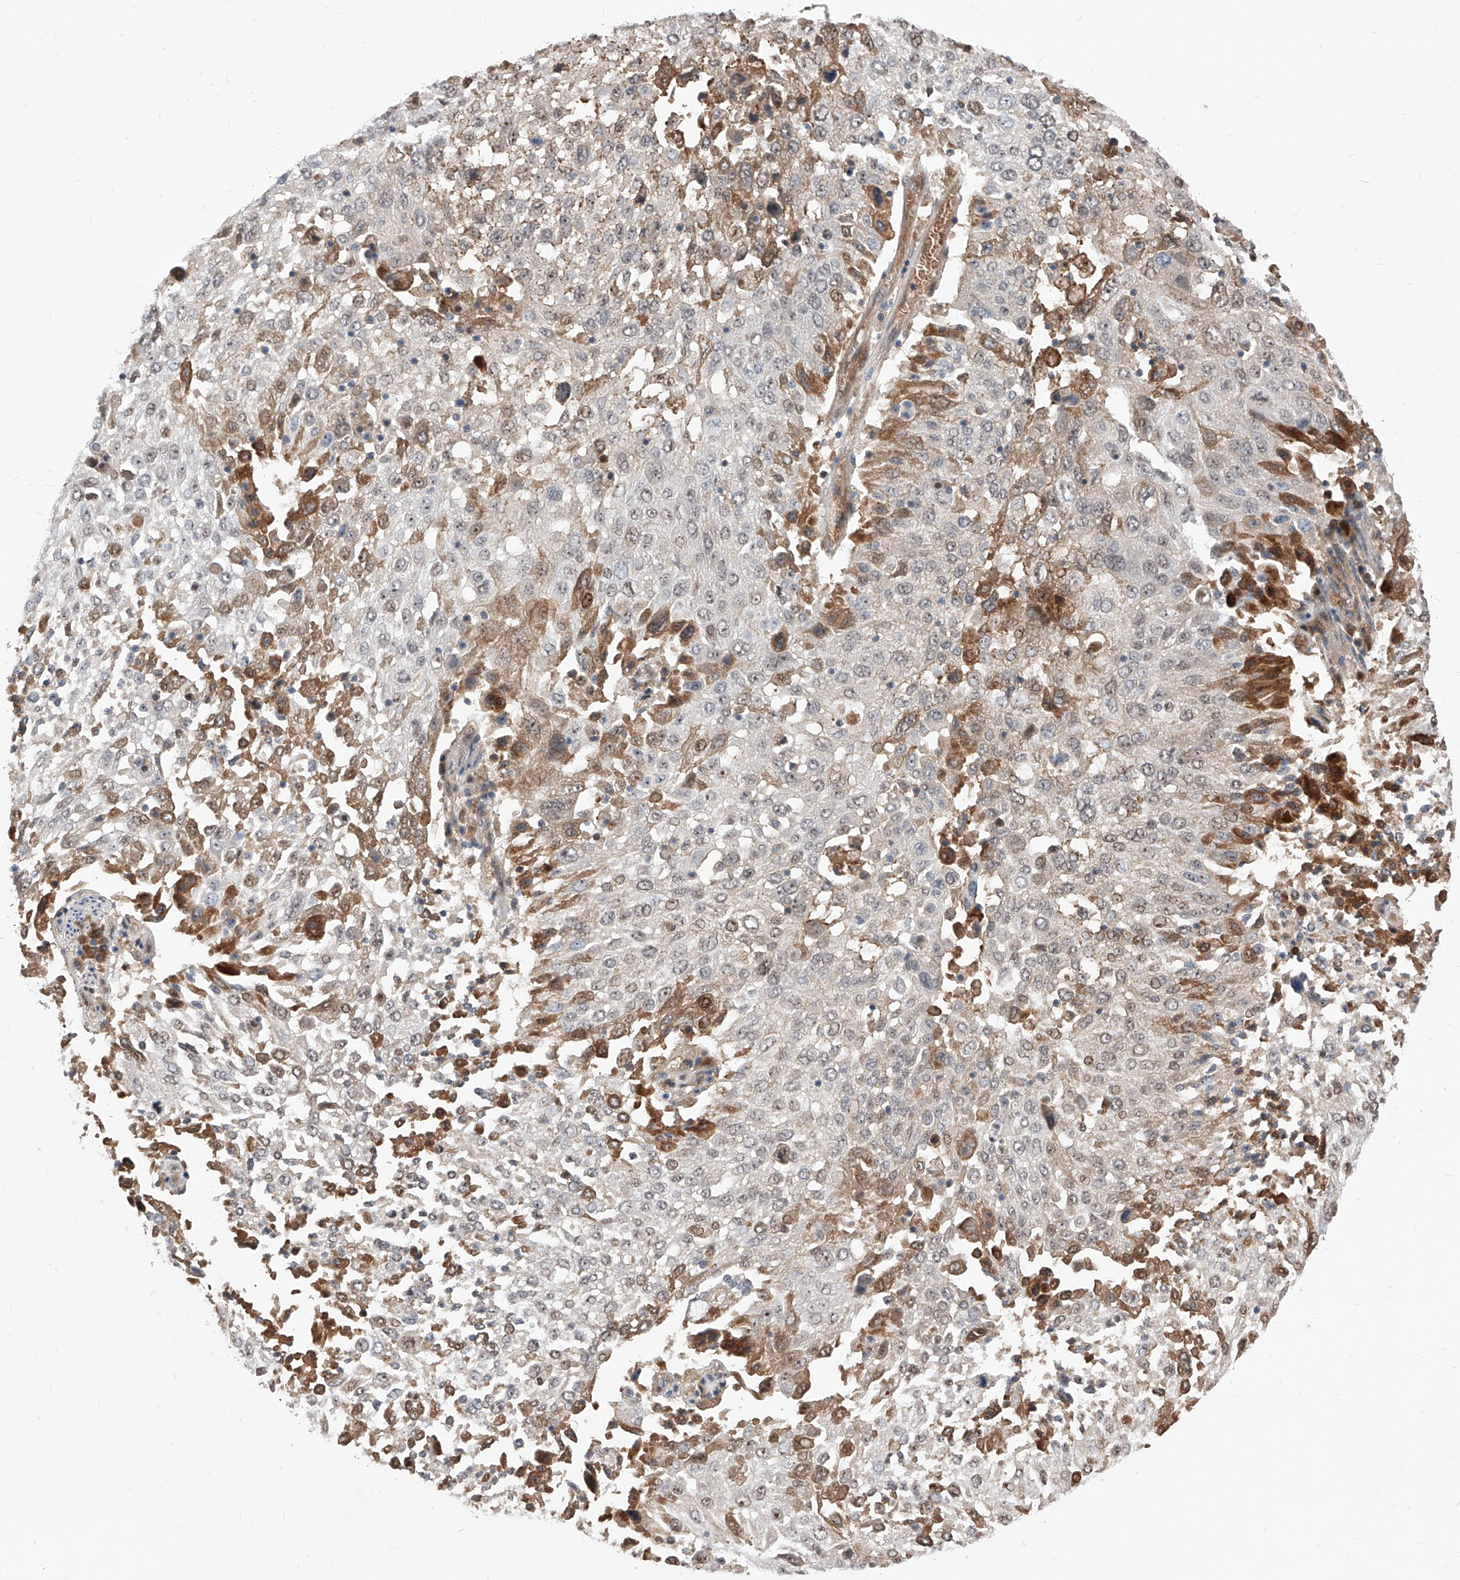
{"staining": {"intensity": "weak", "quantity": "<25%", "location": "cytoplasmic/membranous,nuclear"}, "tissue": "lung cancer", "cell_type": "Tumor cells", "image_type": "cancer", "snomed": [{"axis": "morphology", "description": "Squamous cell carcinoma, NOS"}, {"axis": "topography", "description": "Lung"}], "caption": "Tumor cells are negative for brown protein staining in lung cancer (squamous cell carcinoma).", "gene": "LGR4", "patient": {"sex": "male", "age": 65}}